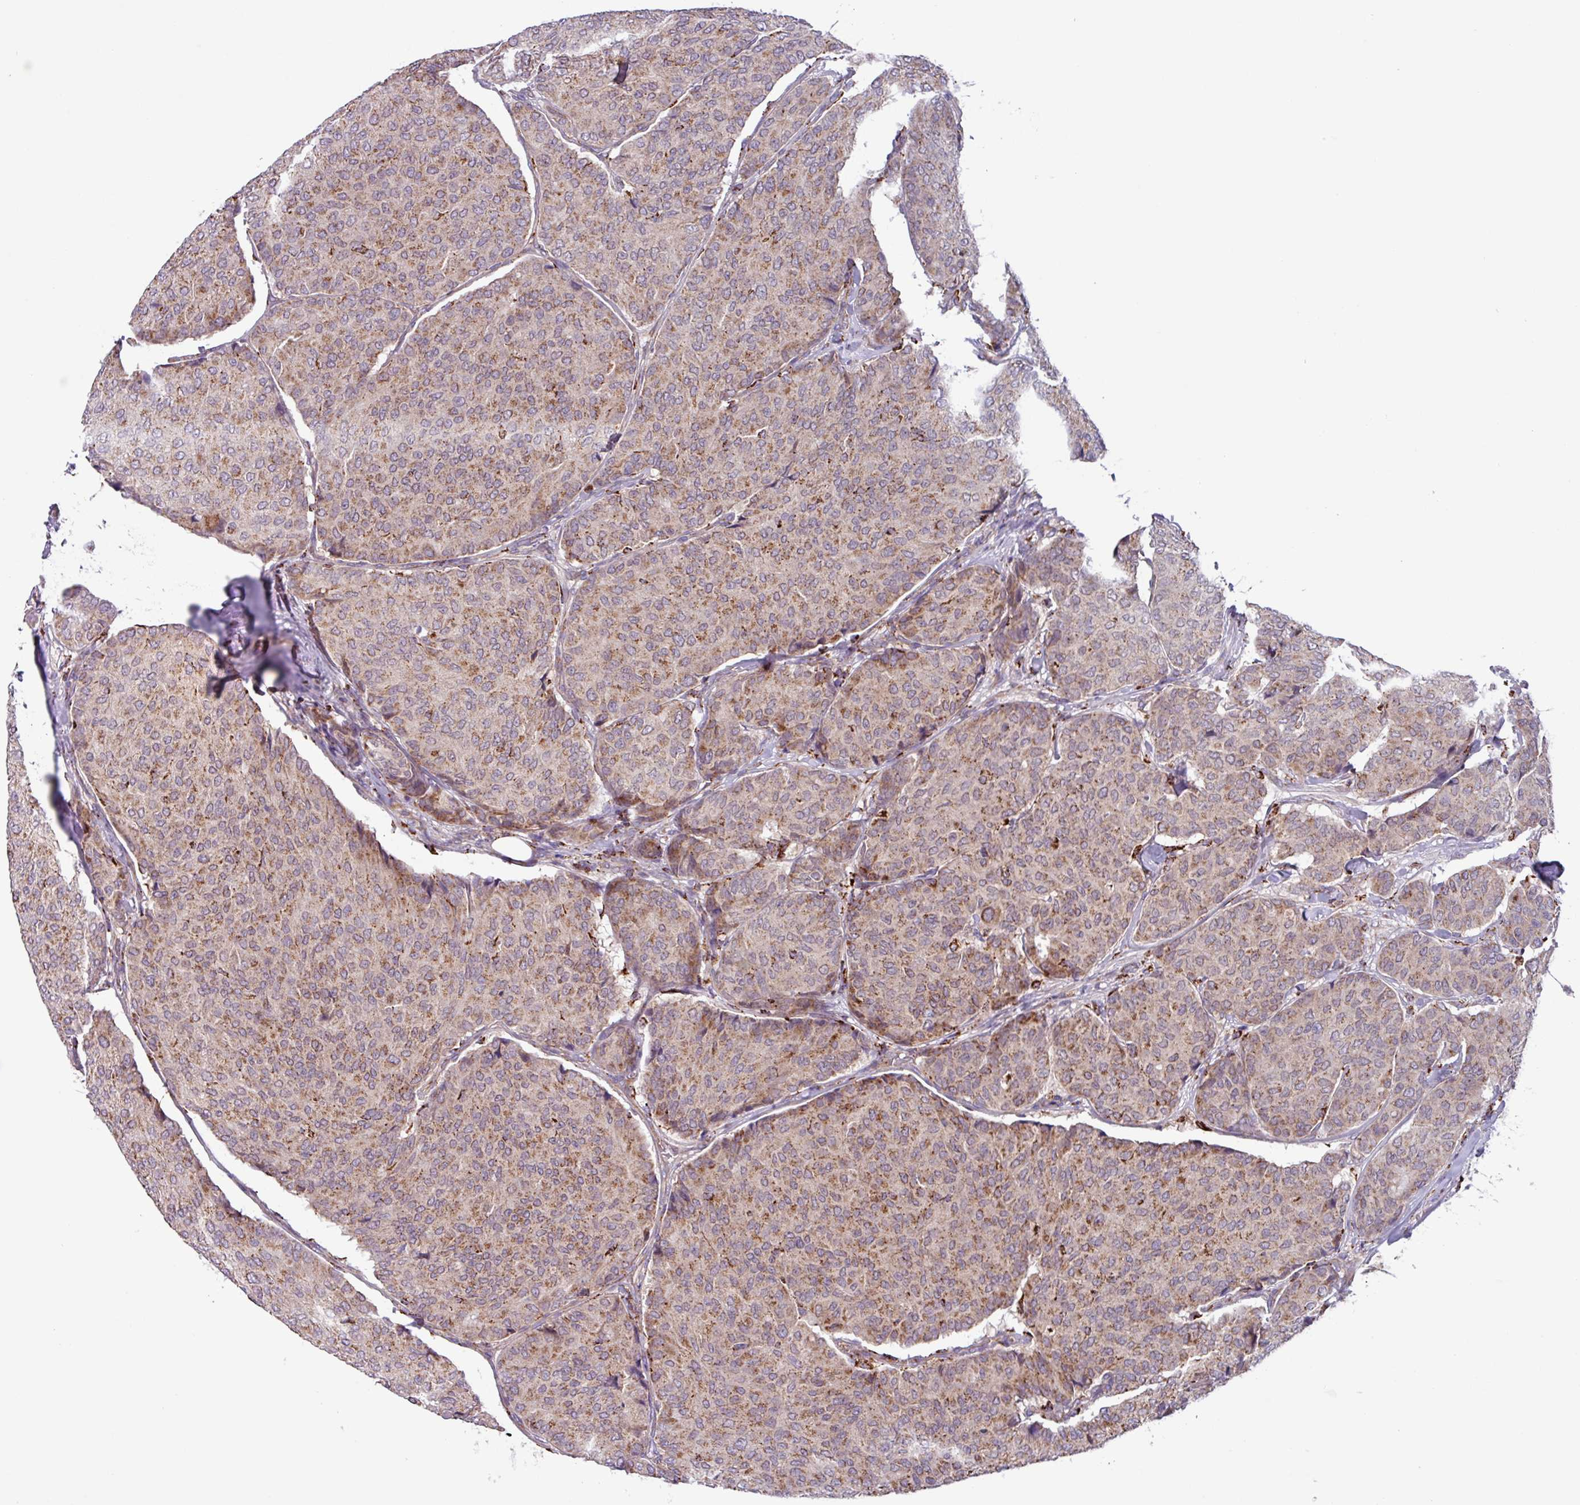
{"staining": {"intensity": "moderate", "quantity": ">75%", "location": "cytoplasmic/membranous"}, "tissue": "breast cancer", "cell_type": "Tumor cells", "image_type": "cancer", "snomed": [{"axis": "morphology", "description": "Duct carcinoma"}, {"axis": "topography", "description": "Breast"}], "caption": "The micrograph demonstrates immunohistochemical staining of breast intraductal carcinoma. There is moderate cytoplasmic/membranous positivity is appreciated in about >75% of tumor cells. (Stains: DAB (3,3'-diaminobenzidine) in brown, nuclei in blue, Microscopy: brightfield microscopy at high magnification).", "gene": "AKIRIN1", "patient": {"sex": "female", "age": 75}}